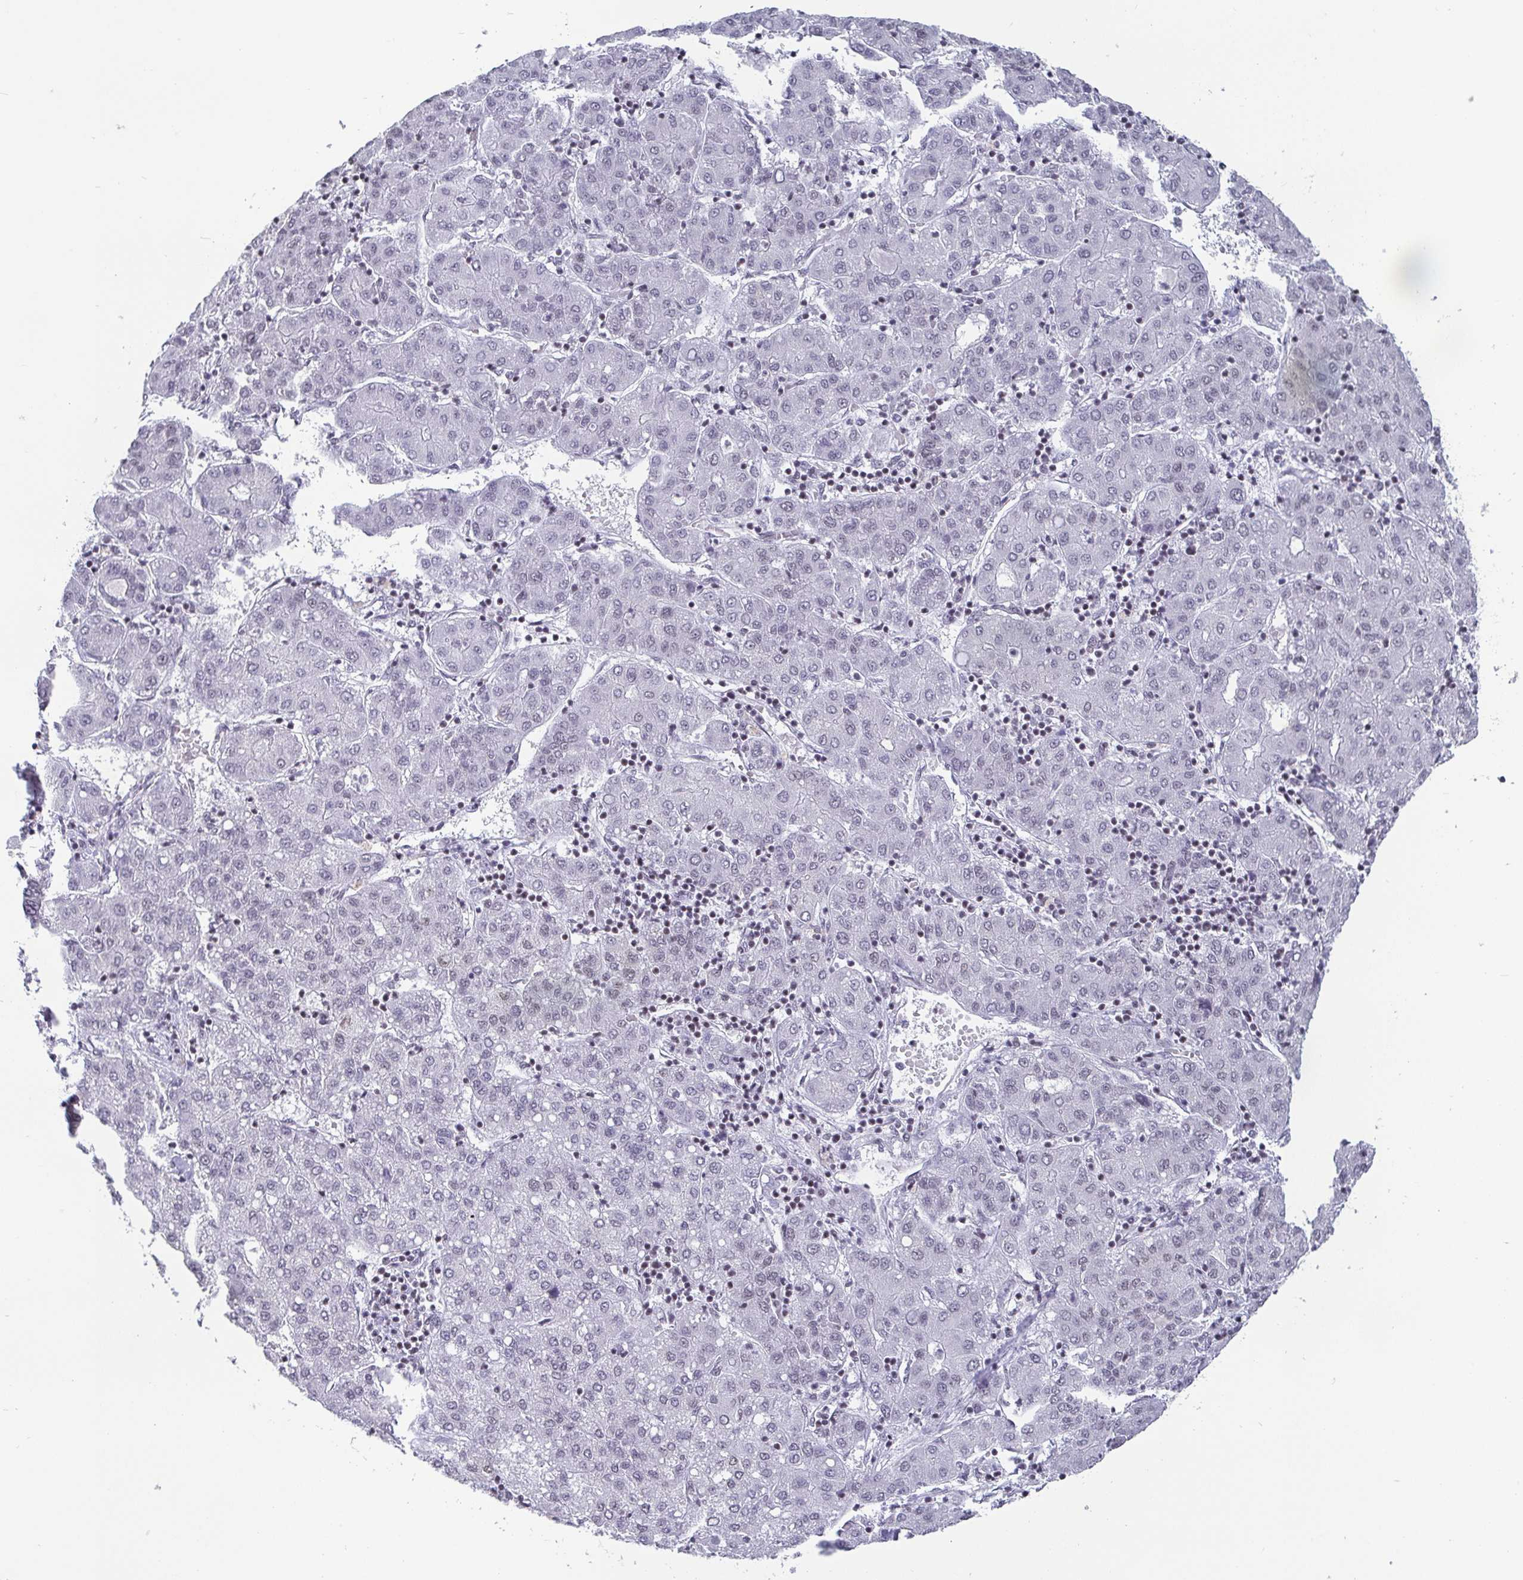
{"staining": {"intensity": "negative", "quantity": "none", "location": "none"}, "tissue": "liver cancer", "cell_type": "Tumor cells", "image_type": "cancer", "snomed": [{"axis": "morphology", "description": "Carcinoma, Hepatocellular, NOS"}, {"axis": "topography", "description": "Liver"}], "caption": "This is an immunohistochemistry photomicrograph of liver cancer. There is no positivity in tumor cells.", "gene": "CTCF", "patient": {"sex": "male", "age": 65}}